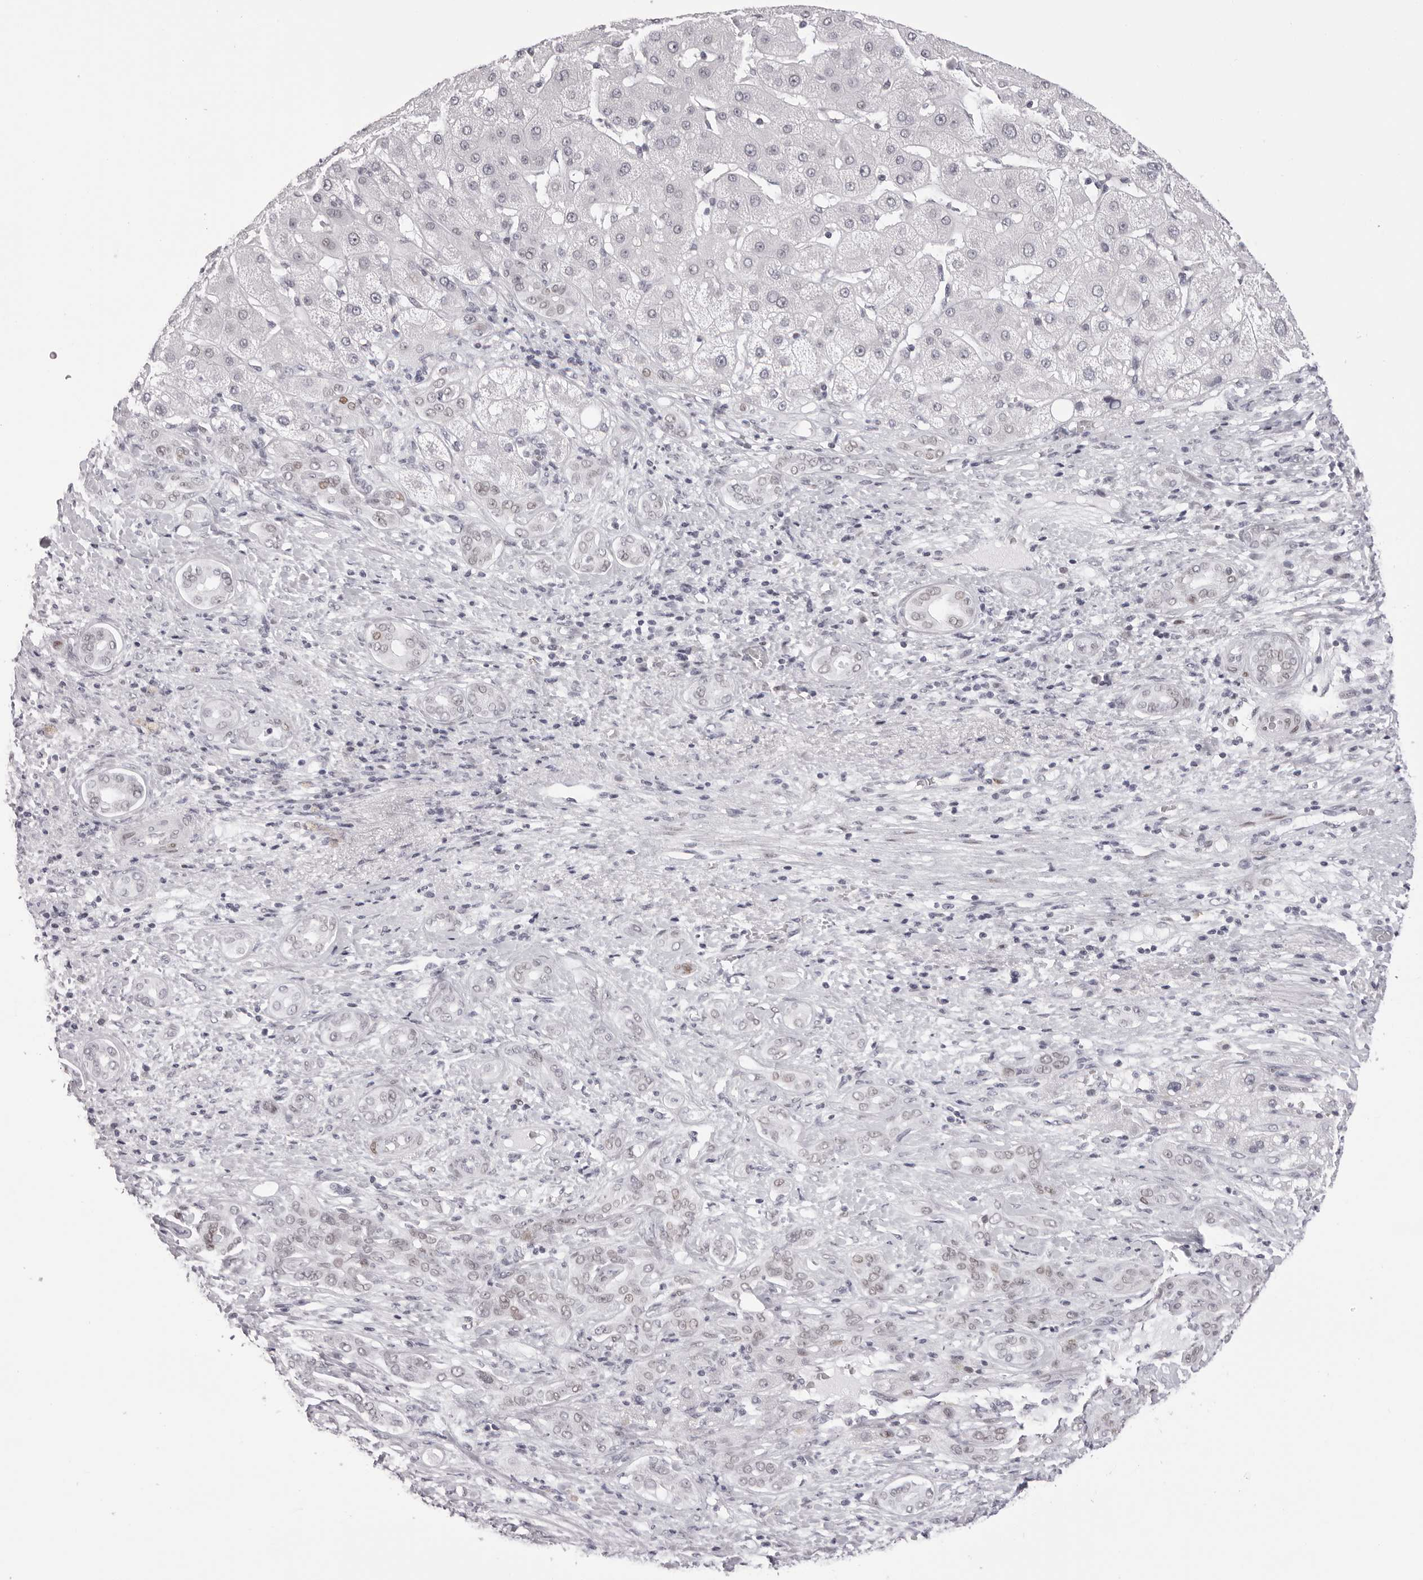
{"staining": {"intensity": "moderate", "quantity": "25%-75%", "location": "nuclear"}, "tissue": "liver cancer", "cell_type": "Tumor cells", "image_type": "cancer", "snomed": [{"axis": "morphology", "description": "Carcinoma, Hepatocellular, NOS"}, {"axis": "topography", "description": "Liver"}], "caption": "IHC image of liver cancer (hepatocellular carcinoma) stained for a protein (brown), which shows medium levels of moderate nuclear staining in approximately 25%-75% of tumor cells.", "gene": "MAFK", "patient": {"sex": "male", "age": 65}}